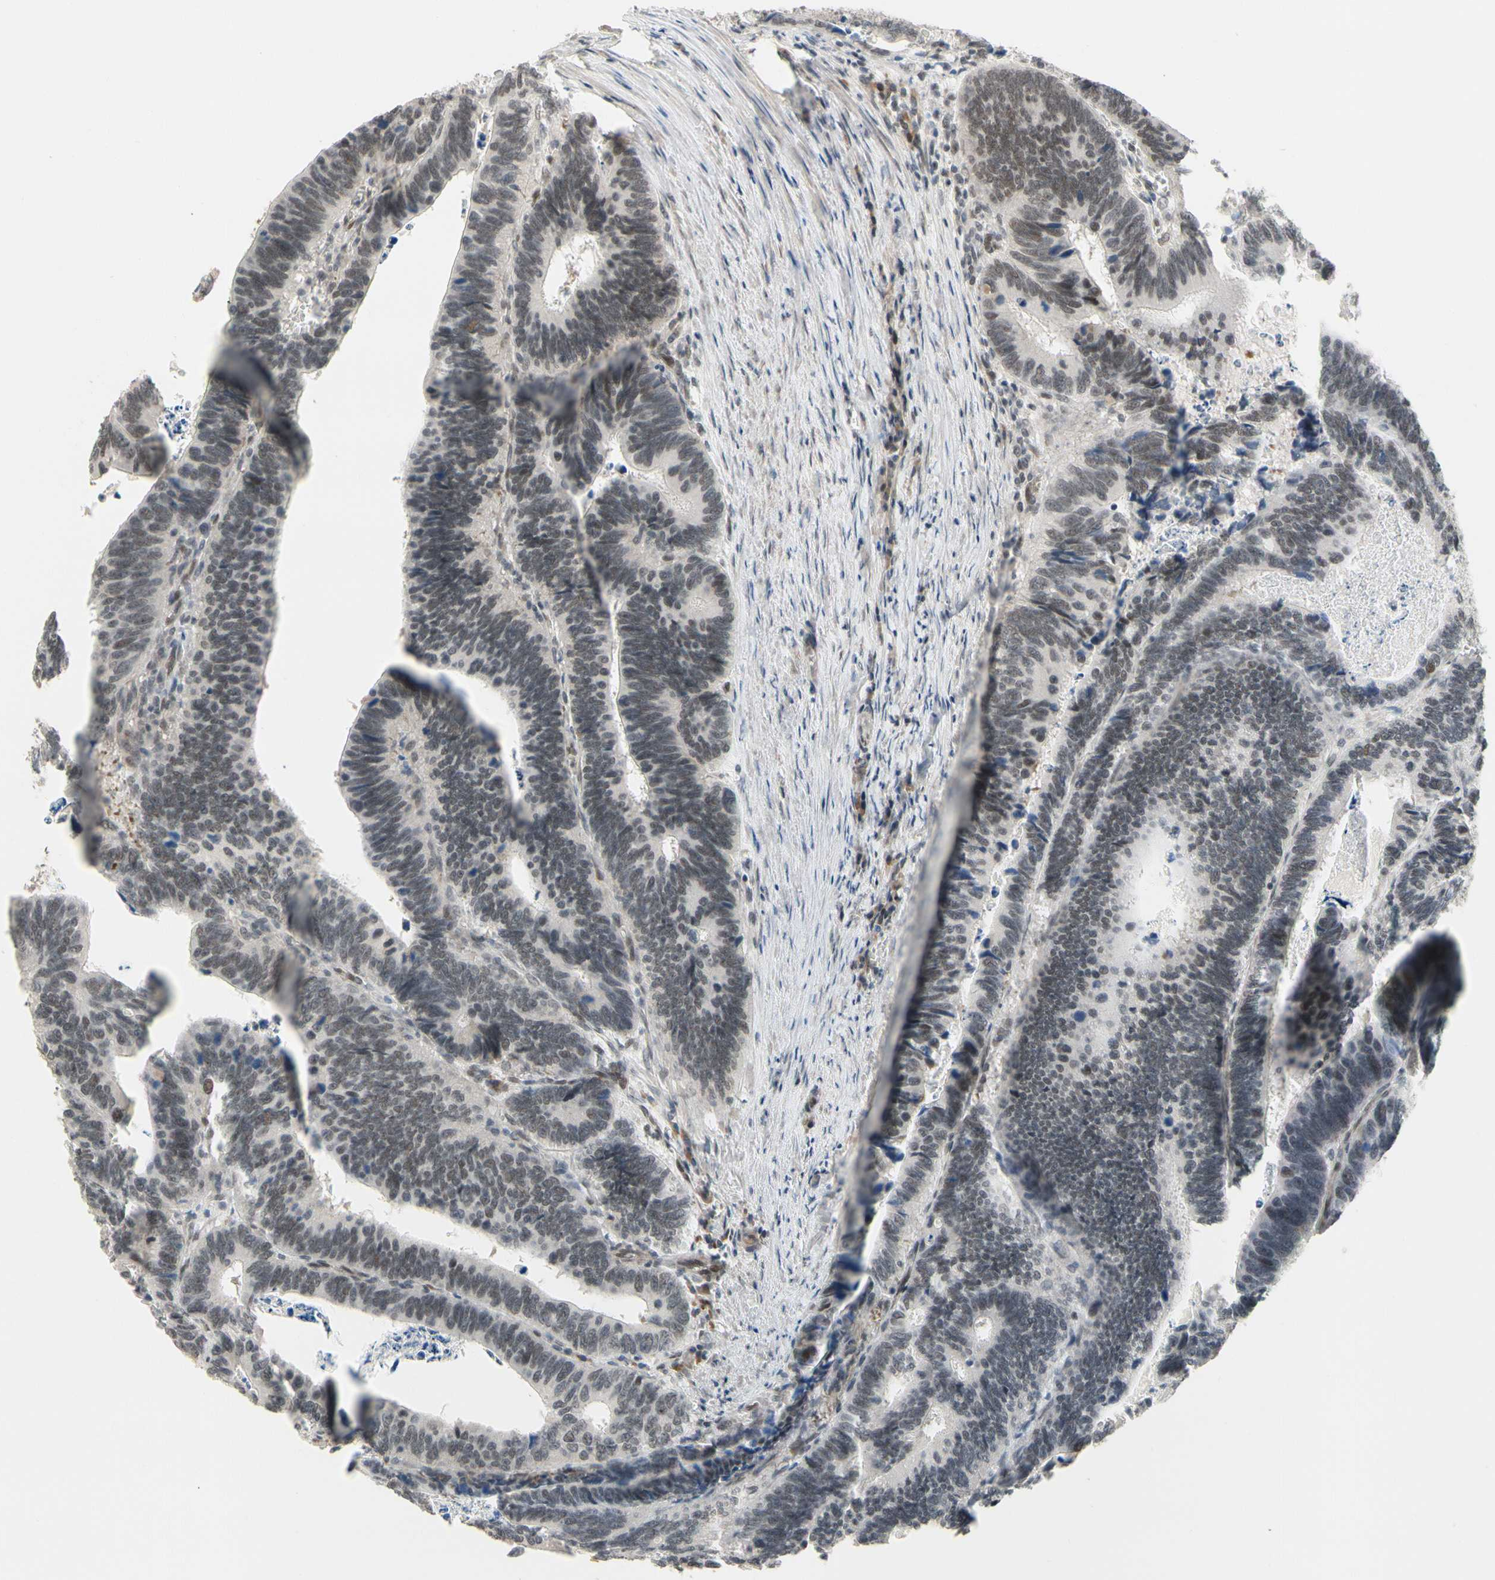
{"staining": {"intensity": "weak", "quantity": "25%-75%", "location": "nuclear"}, "tissue": "colorectal cancer", "cell_type": "Tumor cells", "image_type": "cancer", "snomed": [{"axis": "morphology", "description": "Adenocarcinoma, NOS"}, {"axis": "topography", "description": "Colon"}], "caption": "A micrograph of adenocarcinoma (colorectal) stained for a protein shows weak nuclear brown staining in tumor cells.", "gene": "TAF4", "patient": {"sex": "male", "age": 72}}